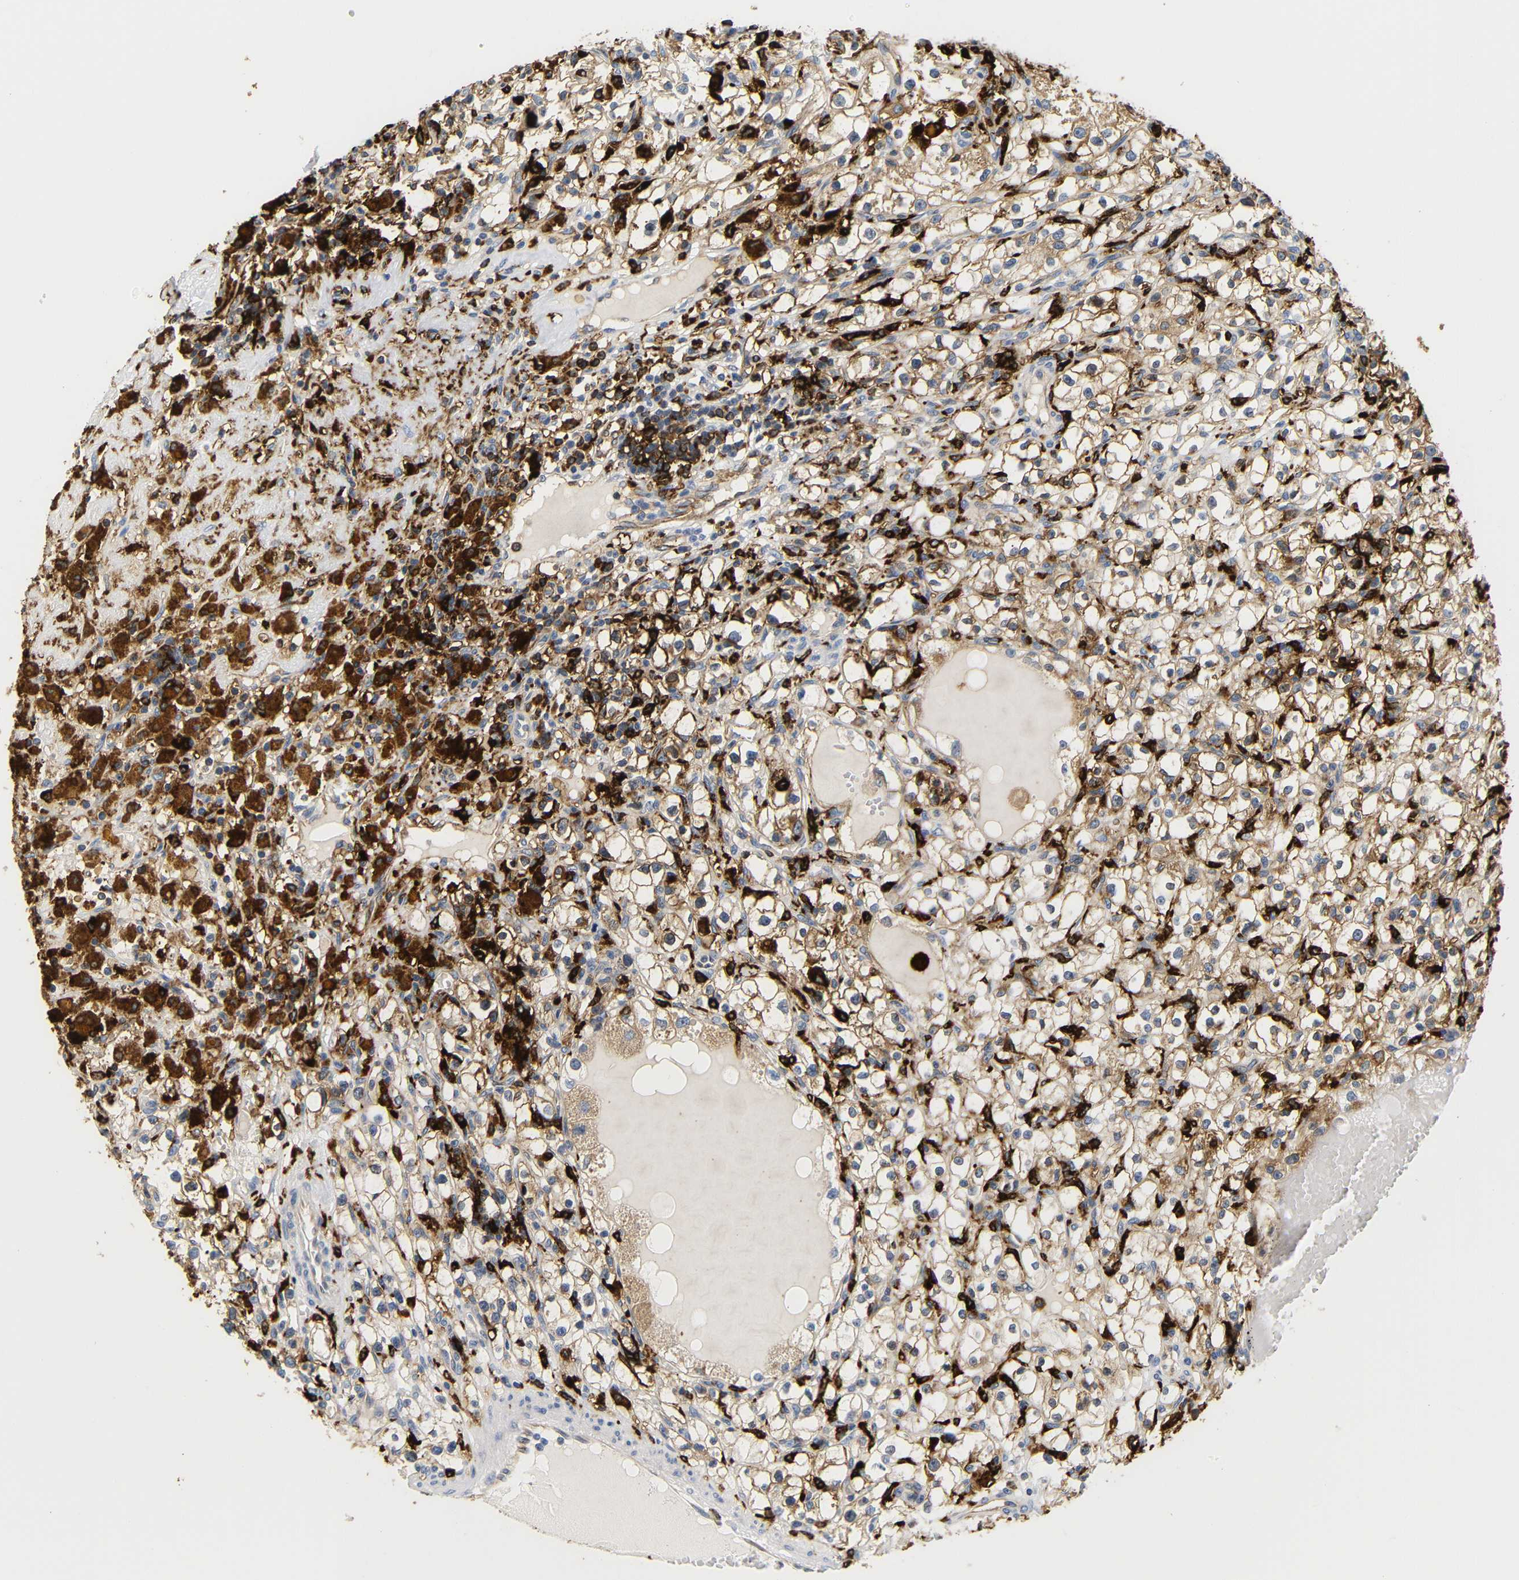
{"staining": {"intensity": "weak", "quantity": ">75%", "location": "cytoplasmic/membranous"}, "tissue": "renal cancer", "cell_type": "Tumor cells", "image_type": "cancer", "snomed": [{"axis": "morphology", "description": "Adenocarcinoma, NOS"}, {"axis": "topography", "description": "Kidney"}], "caption": "A high-resolution image shows IHC staining of renal cancer, which exhibits weak cytoplasmic/membranous positivity in approximately >75% of tumor cells. (DAB (3,3'-diaminobenzidine) IHC with brightfield microscopy, high magnification).", "gene": "HLA-DQB1", "patient": {"sex": "male", "age": 56}}